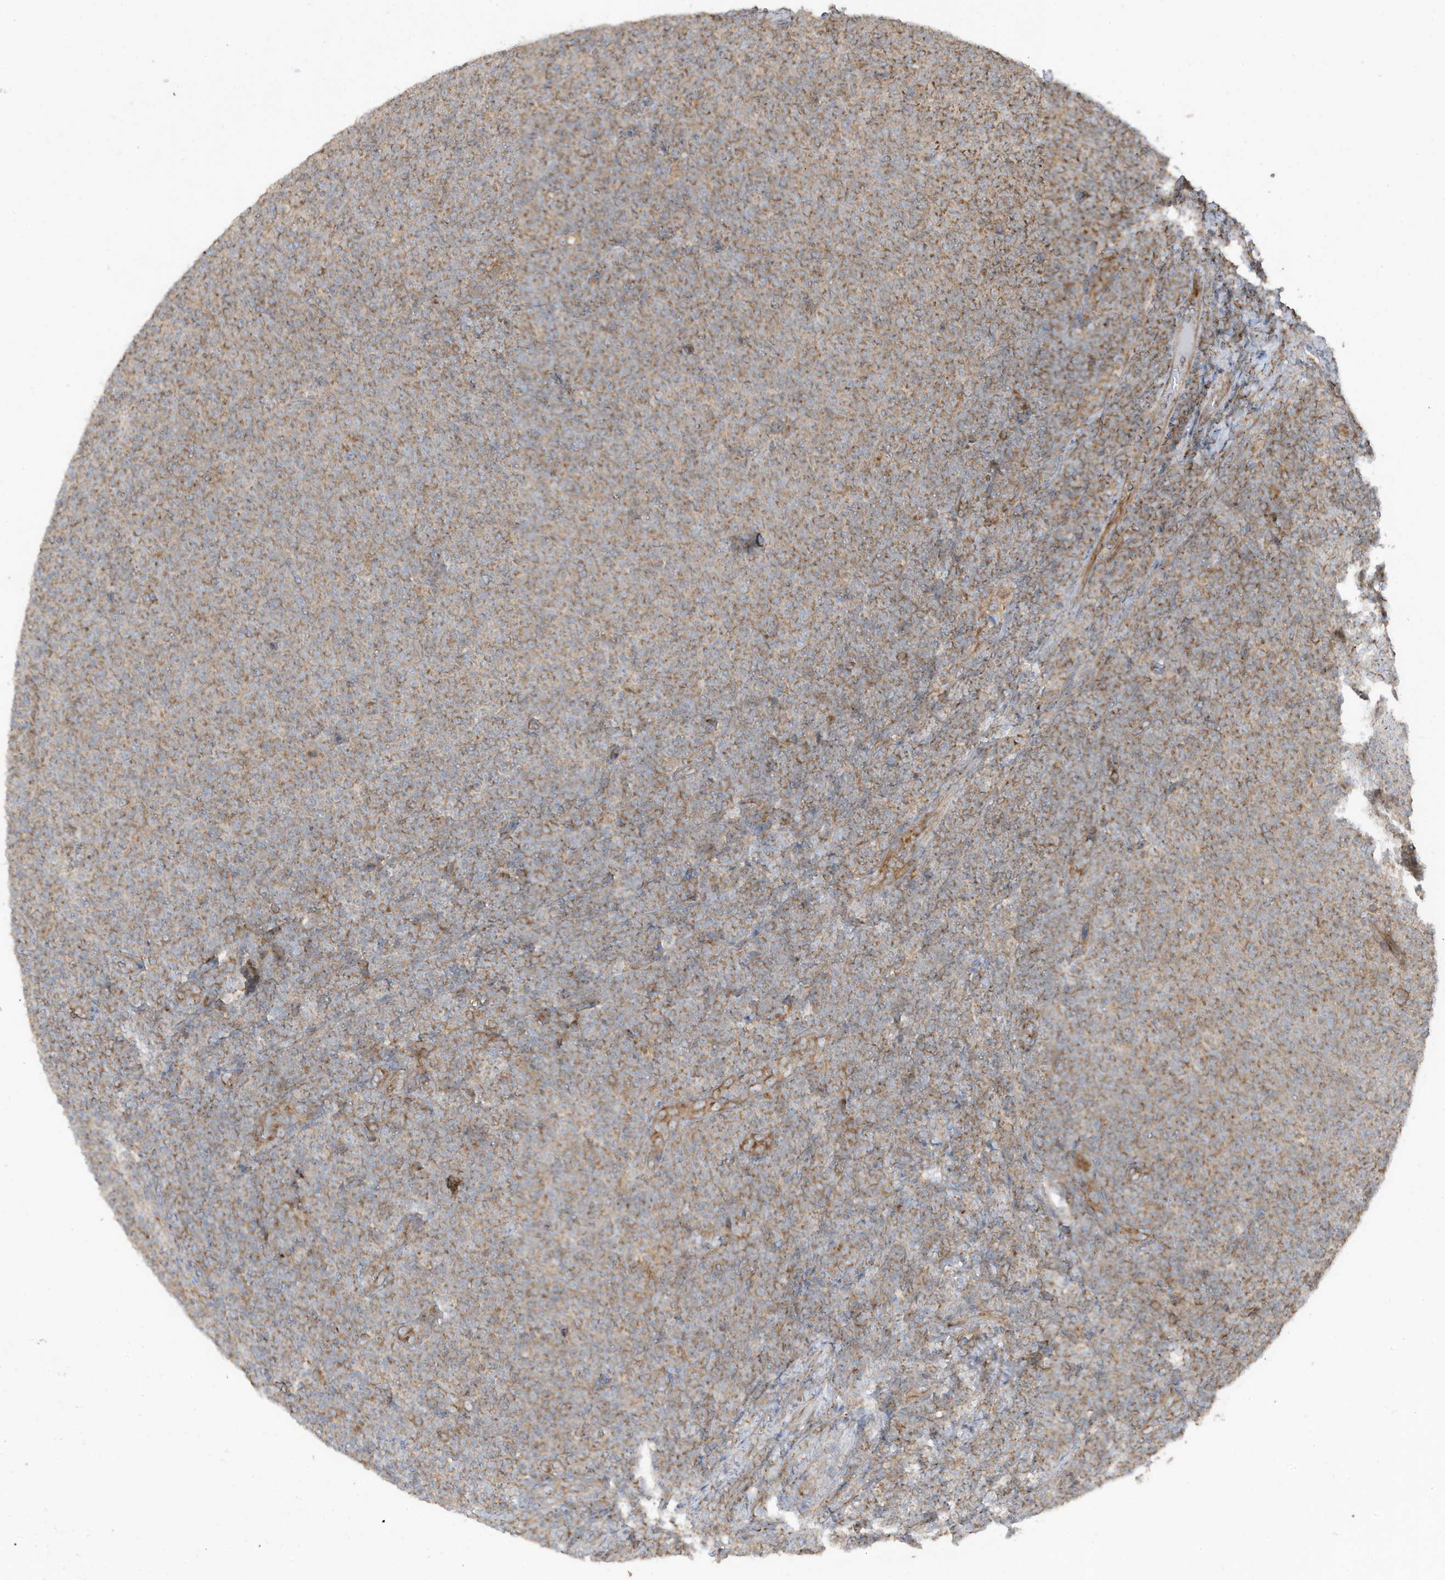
{"staining": {"intensity": "weak", "quantity": ">75%", "location": "cytoplasmic/membranous"}, "tissue": "lymphoma", "cell_type": "Tumor cells", "image_type": "cancer", "snomed": [{"axis": "morphology", "description": "Malignant lymphoma, non-Hodgkin's type, Low grade"}, {"axis": "topography", "description": "Lymph node"}], "caption": "Immunohistochemistry image of neoplastic tissue: lymphoma stained using IHC exhibits low levels of weak protein expression localized specifically in the cytoplasmic/membranous of tumor cells, appearing as a cytoplasmic/membranous brown color.", "gene": "GOLGA4", "patient": {"sex": "male", "age": 66}}